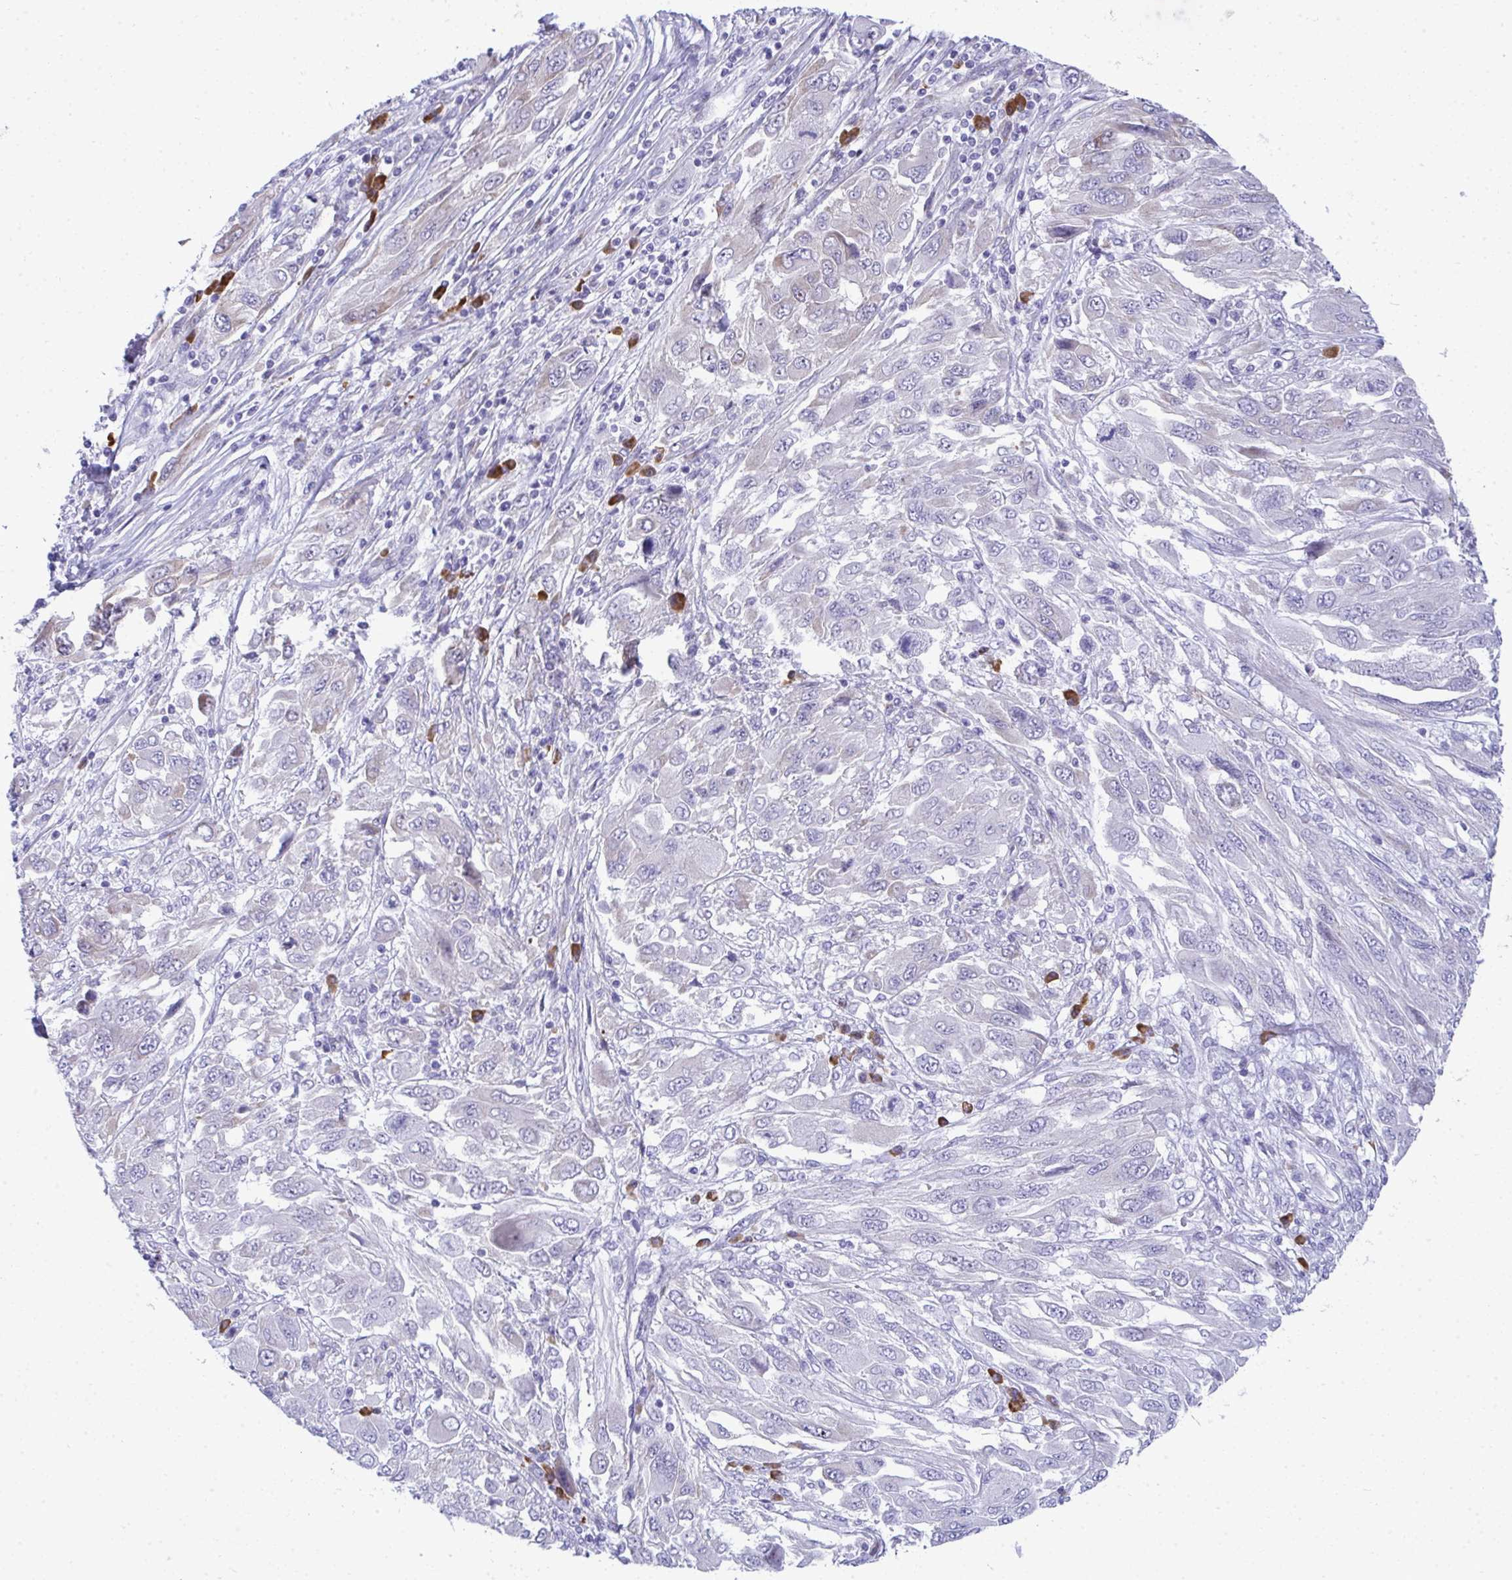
{"staining": {"intensity": "negative", "quantity": "none", "location": "none"}, "tissue": "melanoma", "cell_type": "Tumor cells", "image_type": "cancer", "snomed": [{"axis": "morphology", "description": "Malignant melanoma, NOS"}, {"axis": "topography", "description": "Skin"}], "caption": "Melanoma was stained to show a protein in brown. There is no significant staining in tumor cells. Nuclei are stained in blue.", "gene": "PUS7L", "patient": {"sex": "female", "age": 91}}